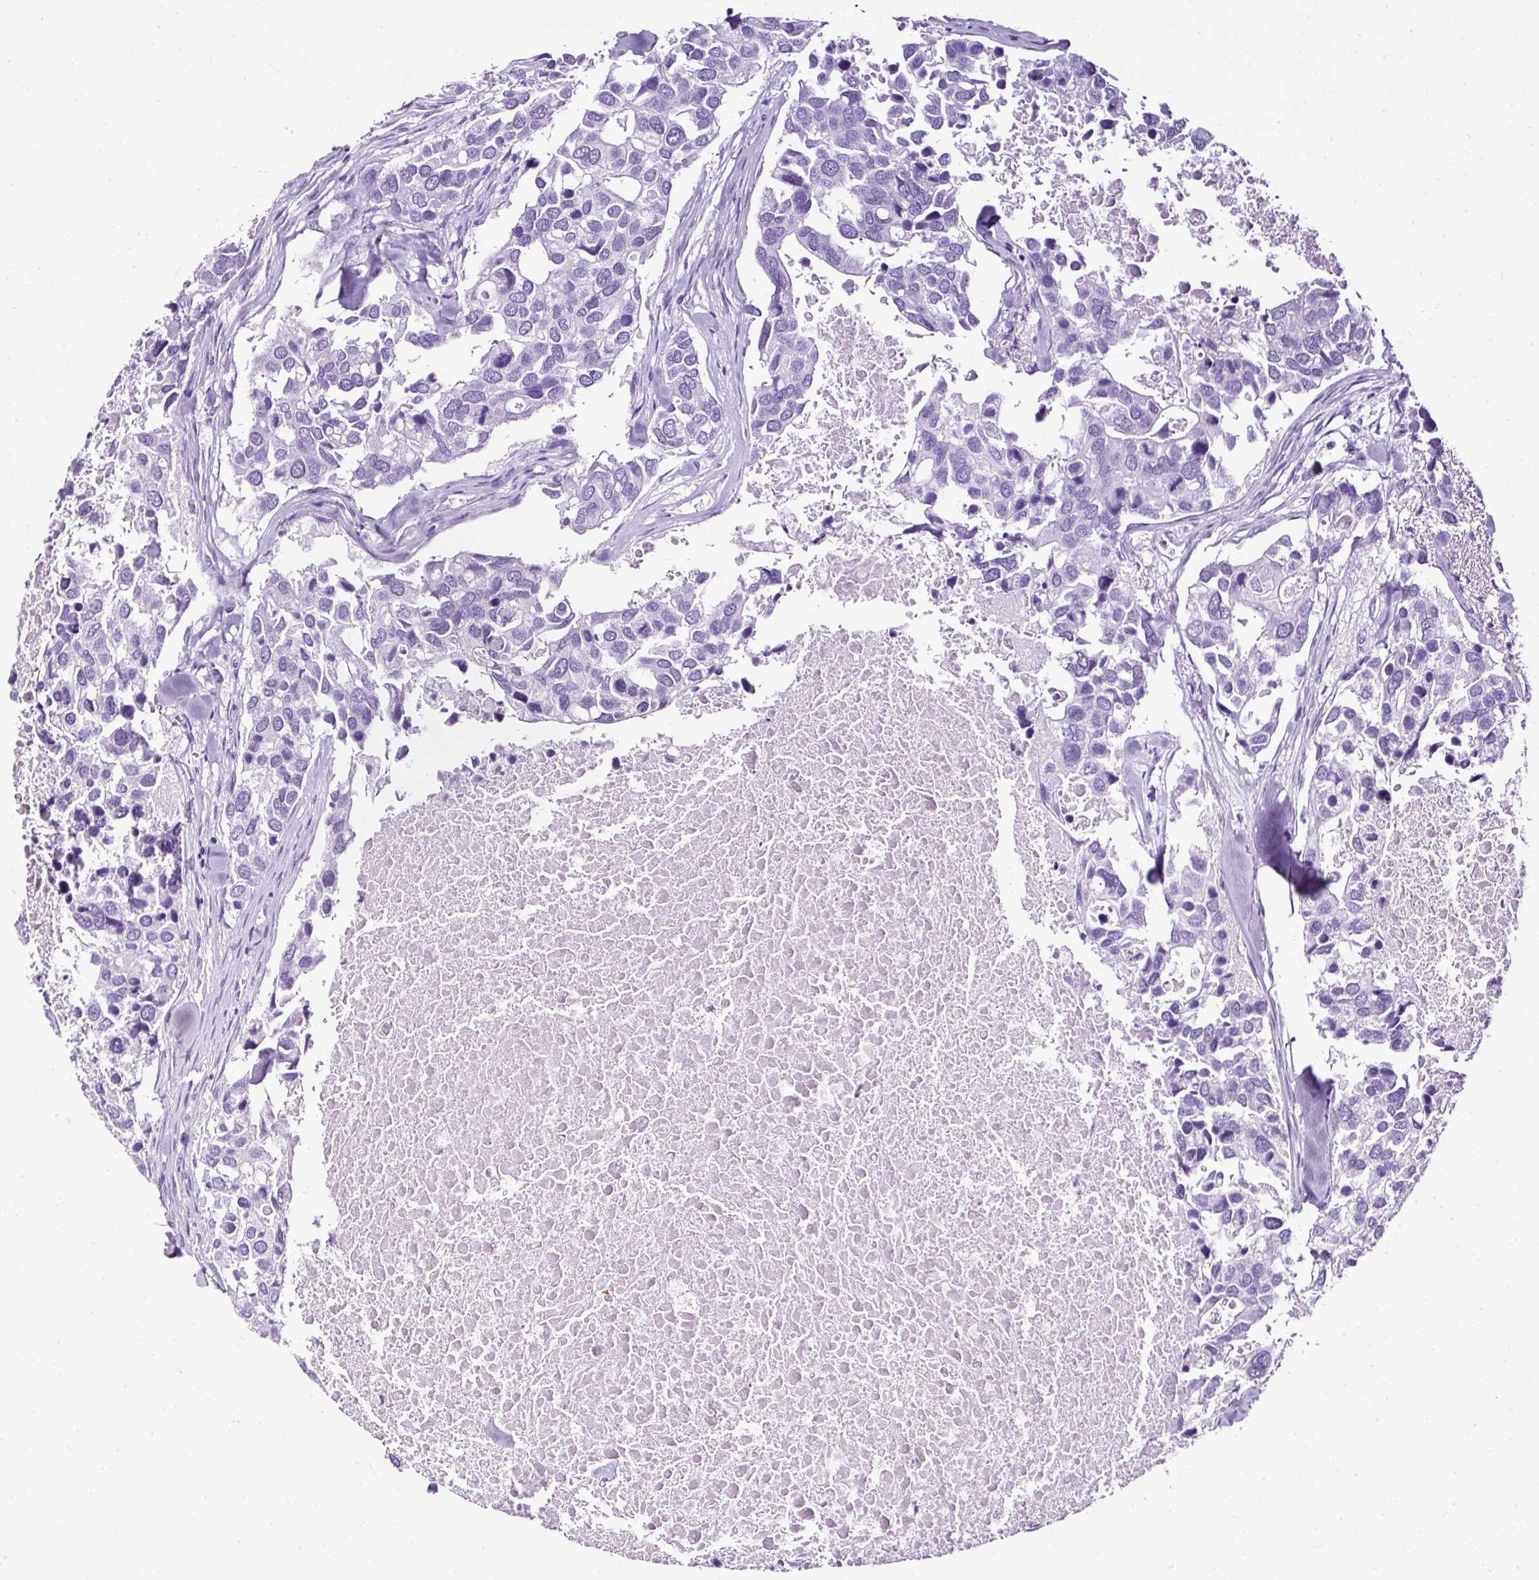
{"staining": {"intensity": "negative", "quantity": "none", "location": "none"}, "tissue": "breast cancer", "cell_type": "Tumor cells", "image_type": "cancer", "snomed": [{"axis": "morphology", "description": "Duct carcinoma"}, {"axis": "topography", "description": "Breast"}], "caption": "Tumor cells are negative for brown protein staining in breast cancer (infiltrating ductal carcinoma).", "gene": "NTS", "patient": {"sex": "female", "age": 83}}